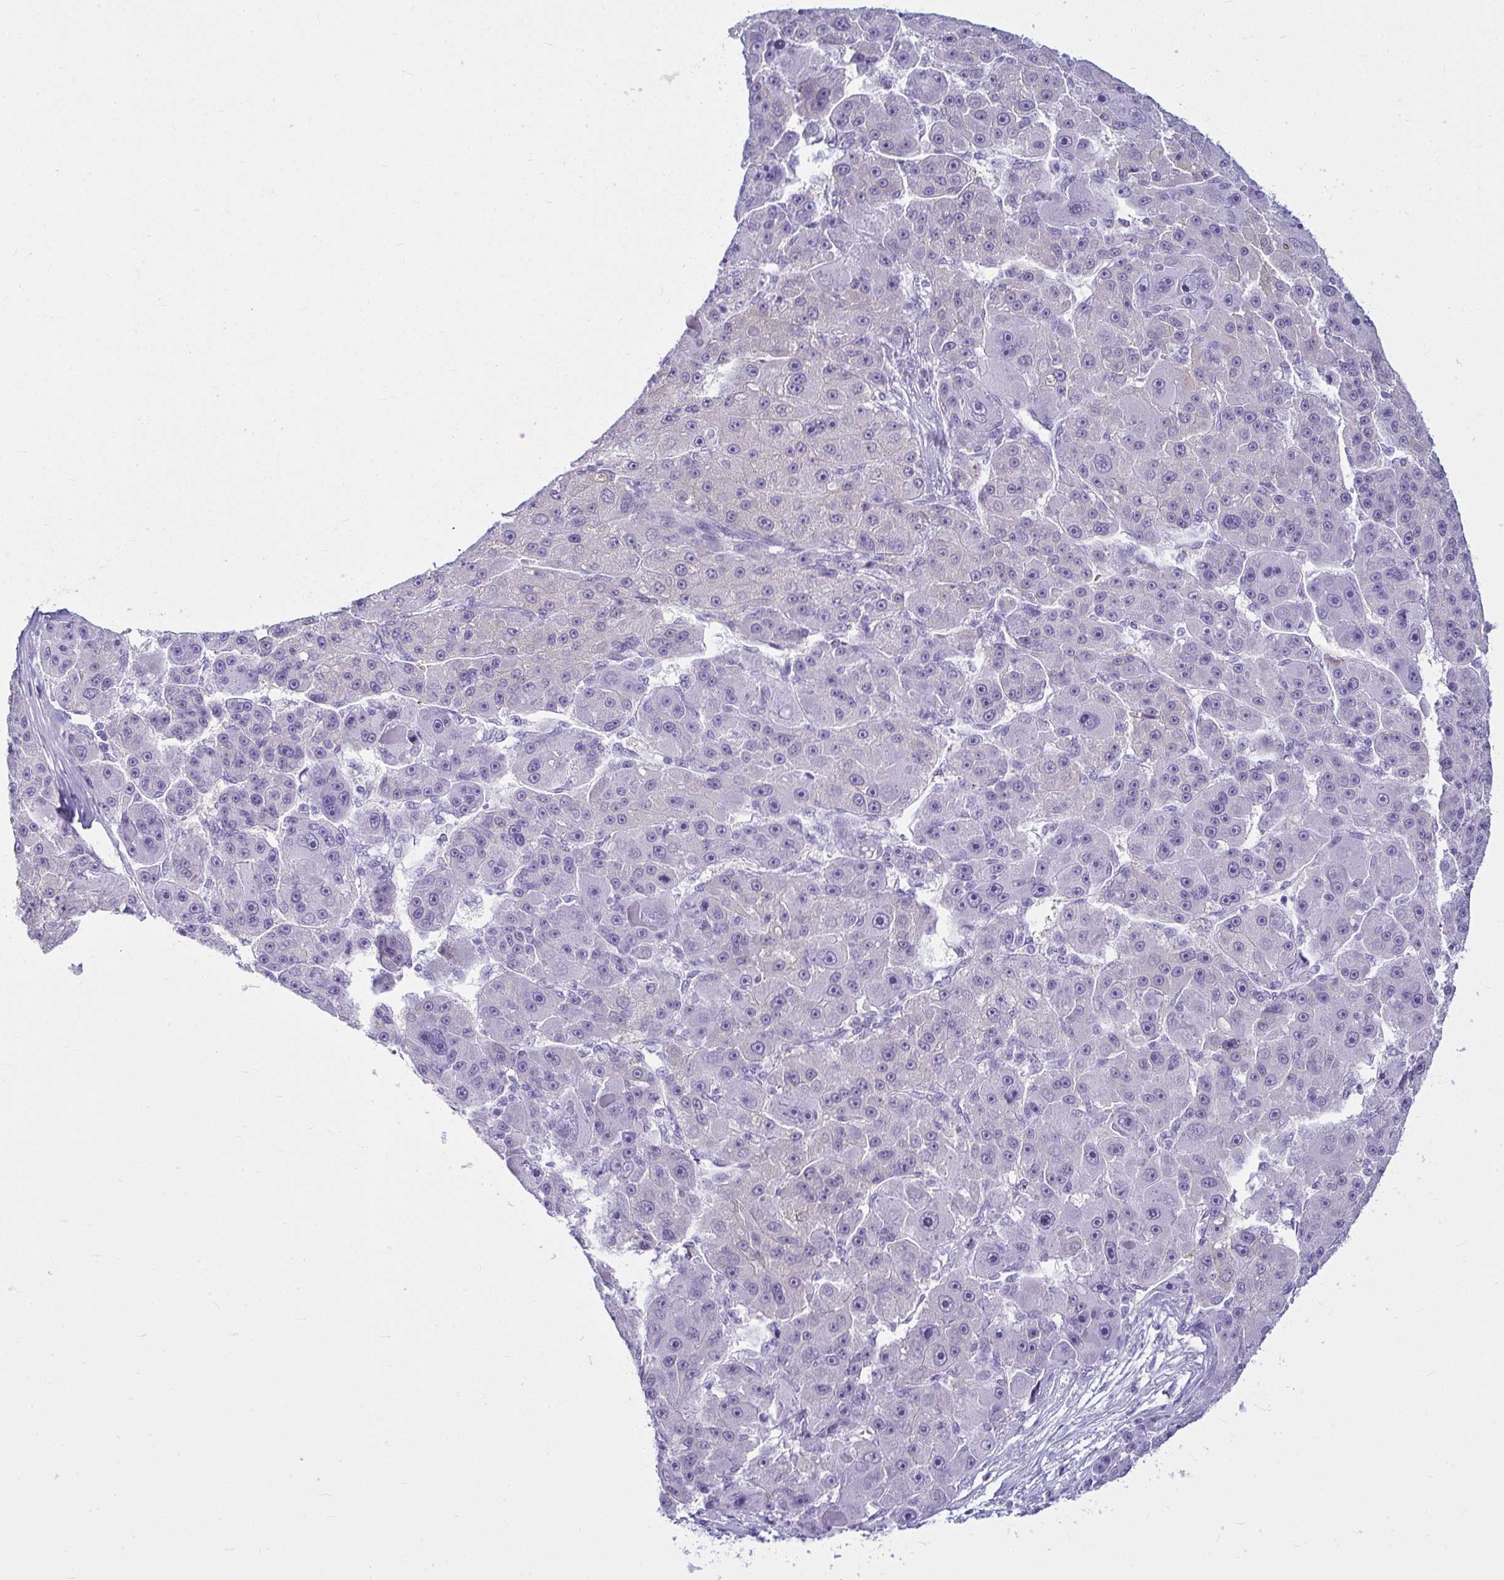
{"staining": {"intensity": "negative", "quantity": "none", "location": "none"}, "tissue": "liver cancer", "cell_type": "Tumor cells", "image_type": "cancer", "snomed": [{"axis": "morphology", "description": "Carcinoma, Hepatocellular, NOS"}, {"axis": "topography", "description": "Liver"}], "caption": "Micrograph shows no protein positivity in tumor cells of hepatocellular carcinoma (liver) tissue. (DAB IHC with hematoxylin counter stain).", "gene": "CLGN", "patient": {"sex": "male", "age": 76}}